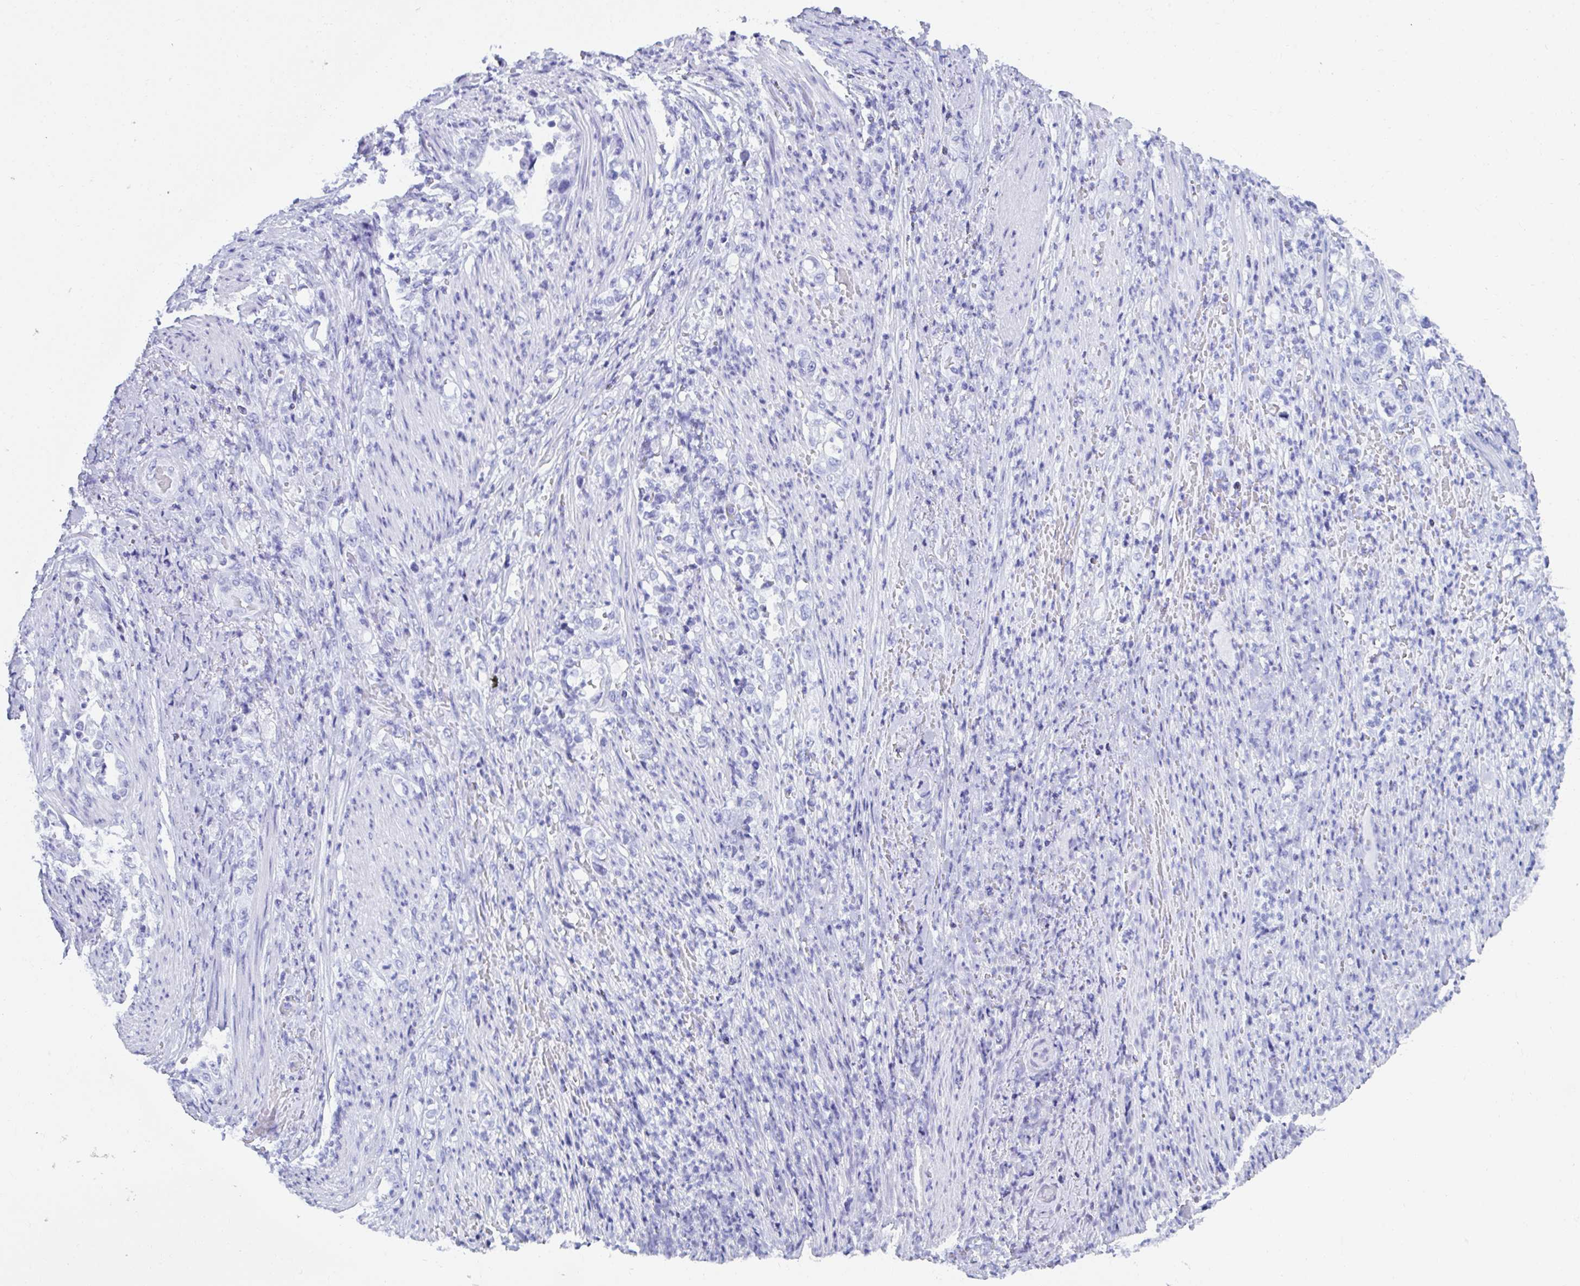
{"staining": {"intensity": "negative", "quantity": "none", "location": "none"}, "tissue": "stomach cancer", "cell_type": "Tumor cells", "image_type": "cancer", "snomed": [{"axis": "morphology", "description": "Normal tissue, NOS"}, {"axis": "morphology", "description": "Adenocarcinoma, NOS"}, {"axis": "topography", "description": "Stomach"}], "caption": "Tumor cells show no significant protein staining in stomach adenocarcinoma. The staining was performed using DAB (3,3'-diaminobenzidine) to visualize the protein expression in brown, while the nuclei were stained in blue with hematoxylin (Magnification: 20x).", "gene": "PC", "patient": {"sex": "female", "age": 79}}